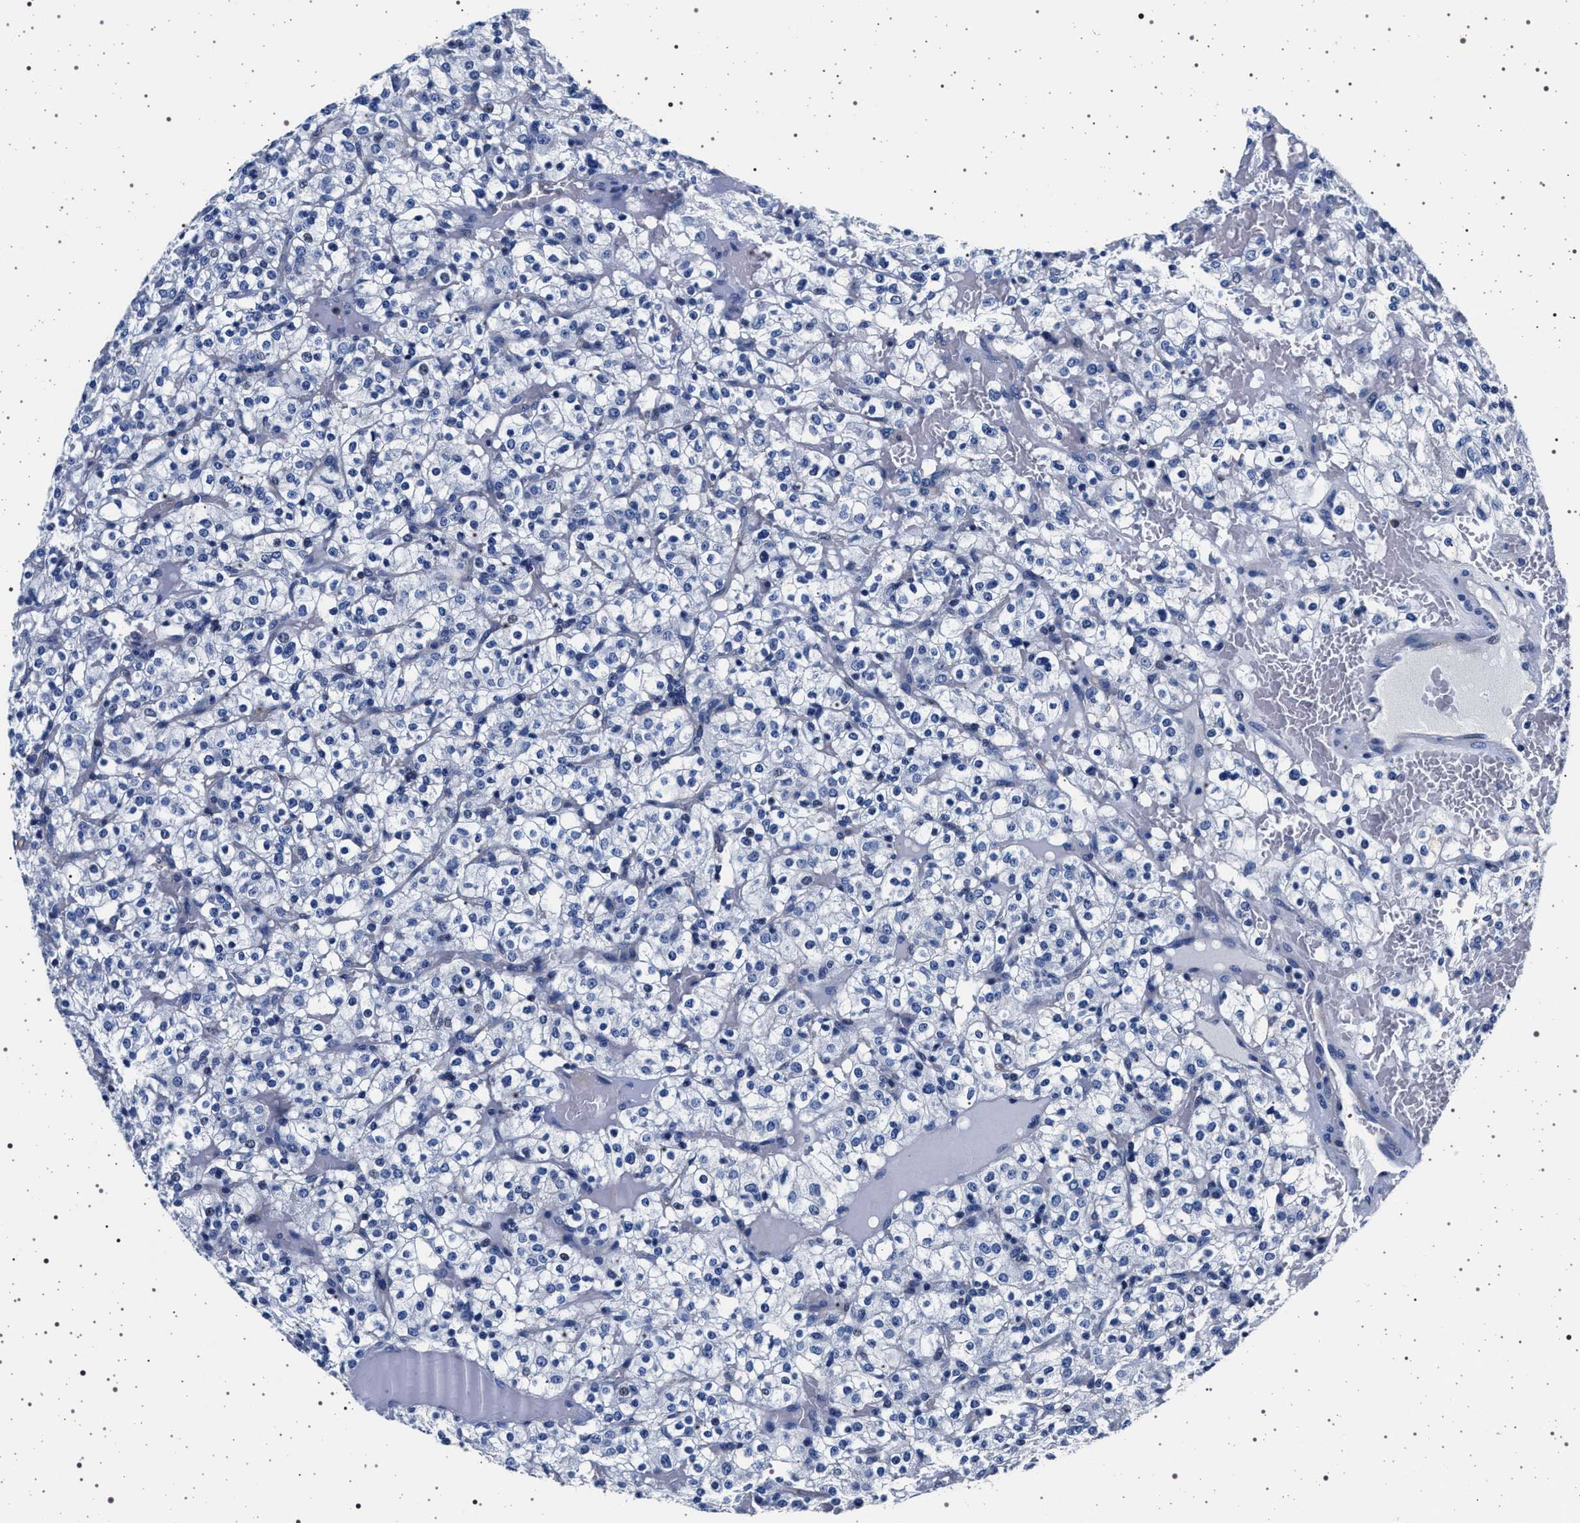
{"staining": {"intensity": "negative", "quantity": "none", "location": "none"}, "tissue": "renal cancer", "cell_type": "Tumor cells", "image_type": "cancer", "snomed": [{"axis": "morphology", "description": "Normal tissue, NOS"}, {"axis": "morphology", "description": "Adenocarcinoma, NOS"}, {"axis": "topography", "description": "Kidney"}], "caption": "This image is of renal cancer (adenocarcinoma) stained with immunohistochemistry to label a protein in brown with the nuclei are counter-stained blue. There is no positivity in tumor cells. (DAB IHC, high magnification).", "gene": "SLC9A1", "patient": {"sex": "female", "age": 72}}